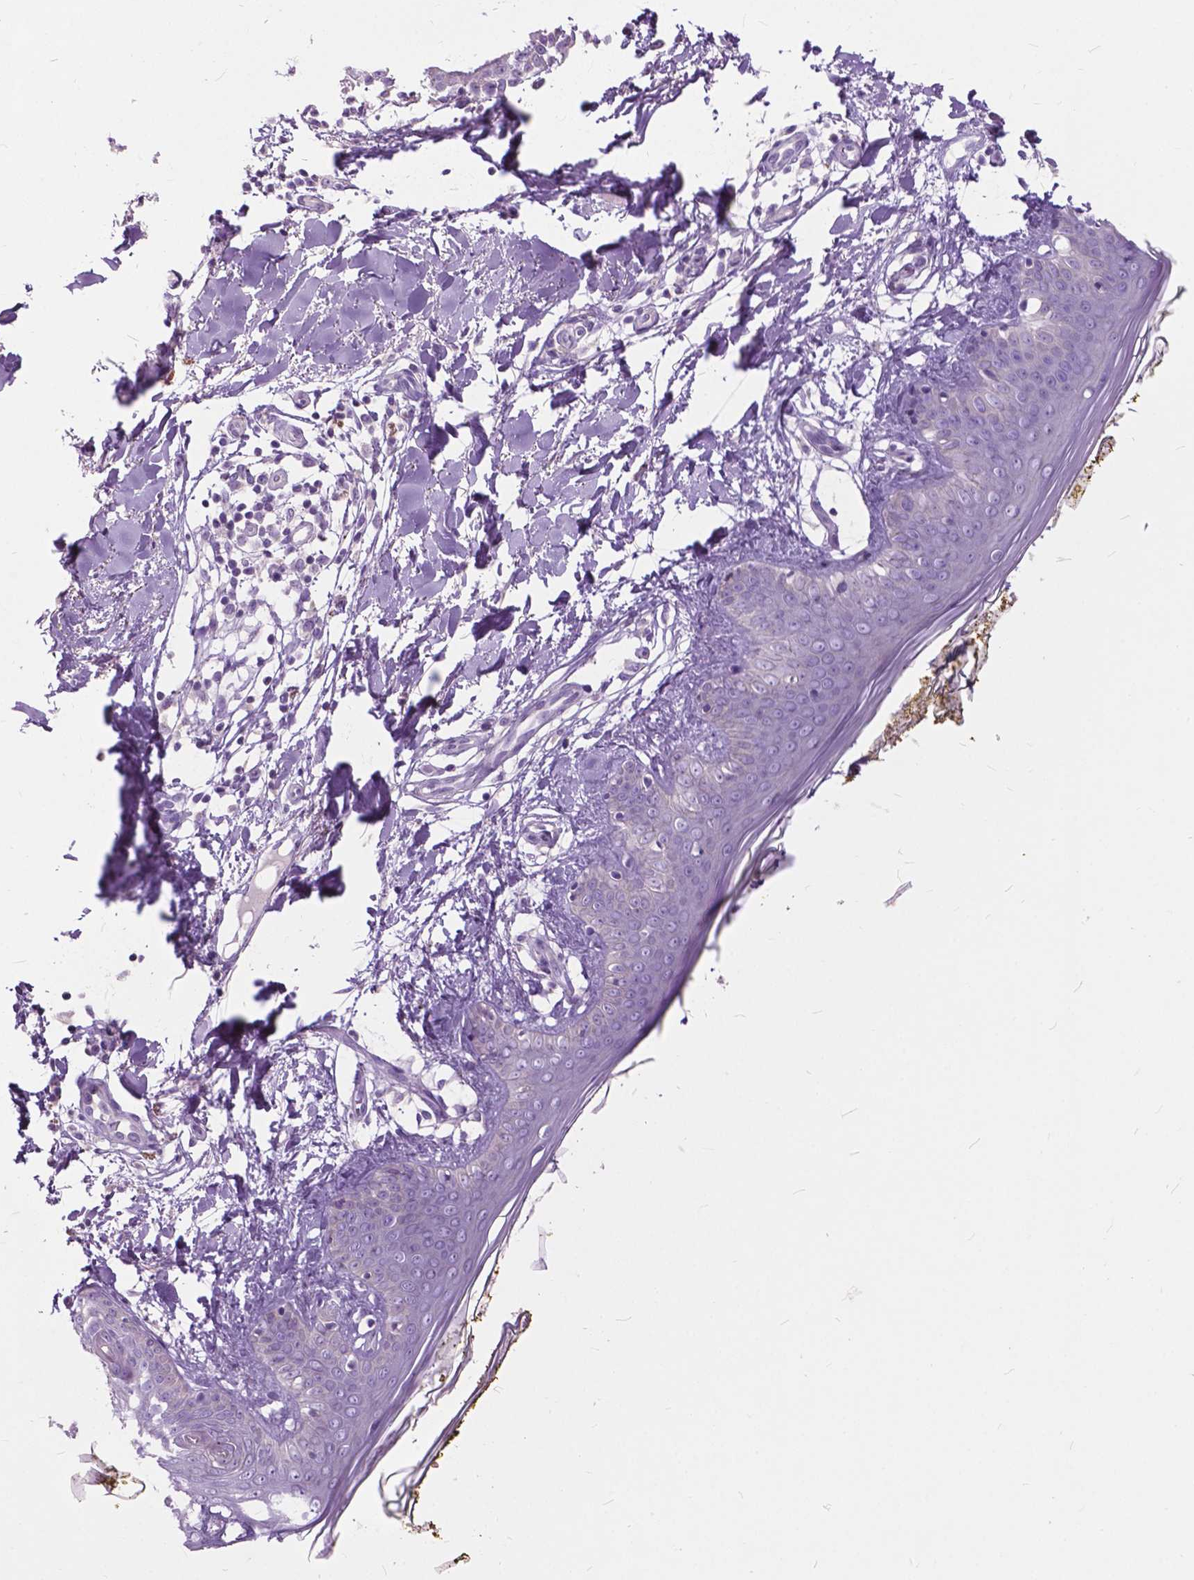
{"staining": {"intensity": "negative", "quantity": "none", "location": "none"}, "tissue": "skin", "cell_type": "Fibroblasts", "image_type": "normal", "snomed": [{"axis": "morphology", "description": "Normal tissue, NOS"}, {"axis": "topography", "description": "Skin"}], "caption": "Skin stained for a protein using immunohistochemistry shows no positivity fibroblasts.", "gene": "PRR35", "patient": {"sex": "female", "age": 34}}